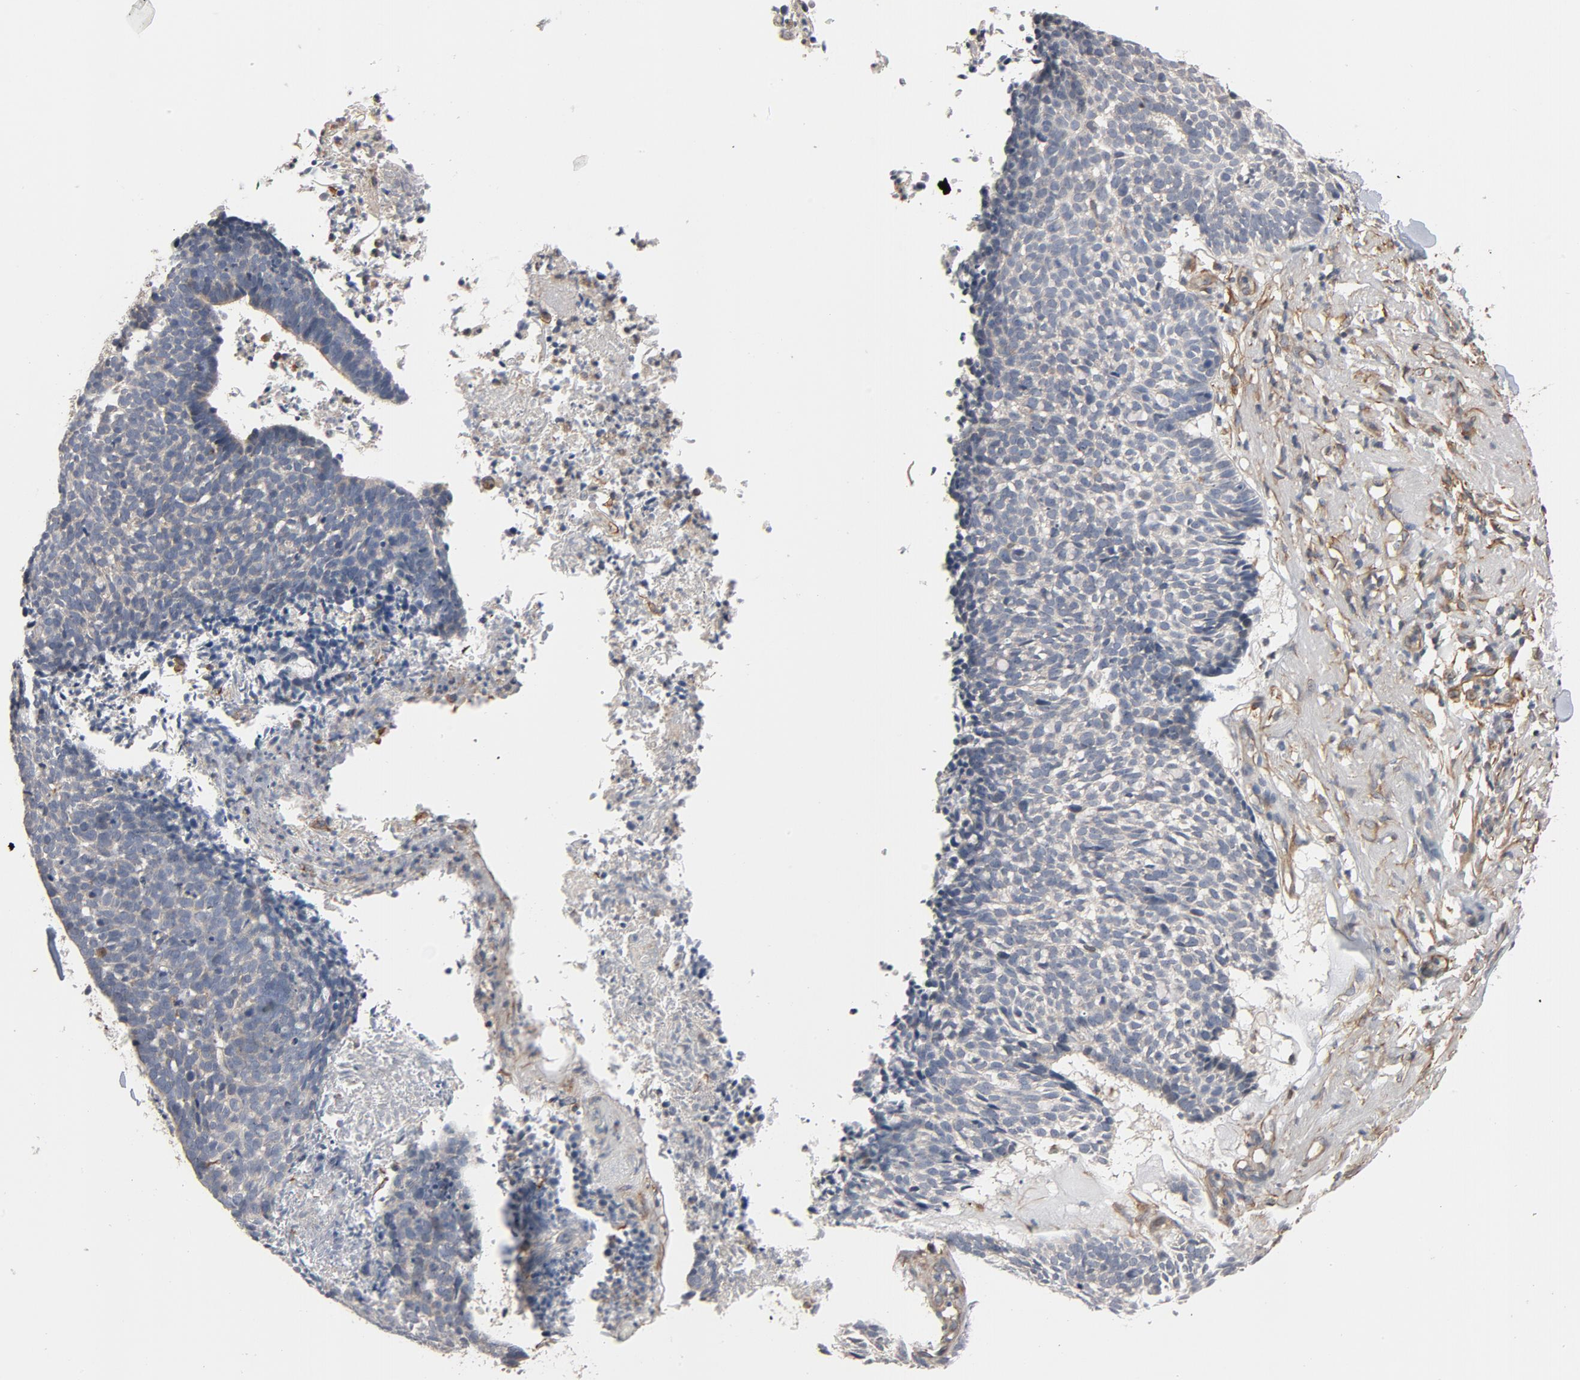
{"staining": {"intensity": "weak", "quantity": "<25%", "location": "cytoplasmic/membranous"}, "tissue": "skin cancer", "cell_type": "Tumor cells", "image_type": "cancer", "snomed": [{"axis": "morphology", "description": "Basal cell carcinoma"}, {"axis": "topography", "description": "Skin"}], "caption": "Tumor cells are negative for protein expression in human skin cancer.", "gene": "TRIOBP", "patient": {"sex": "female", "age": 87}}